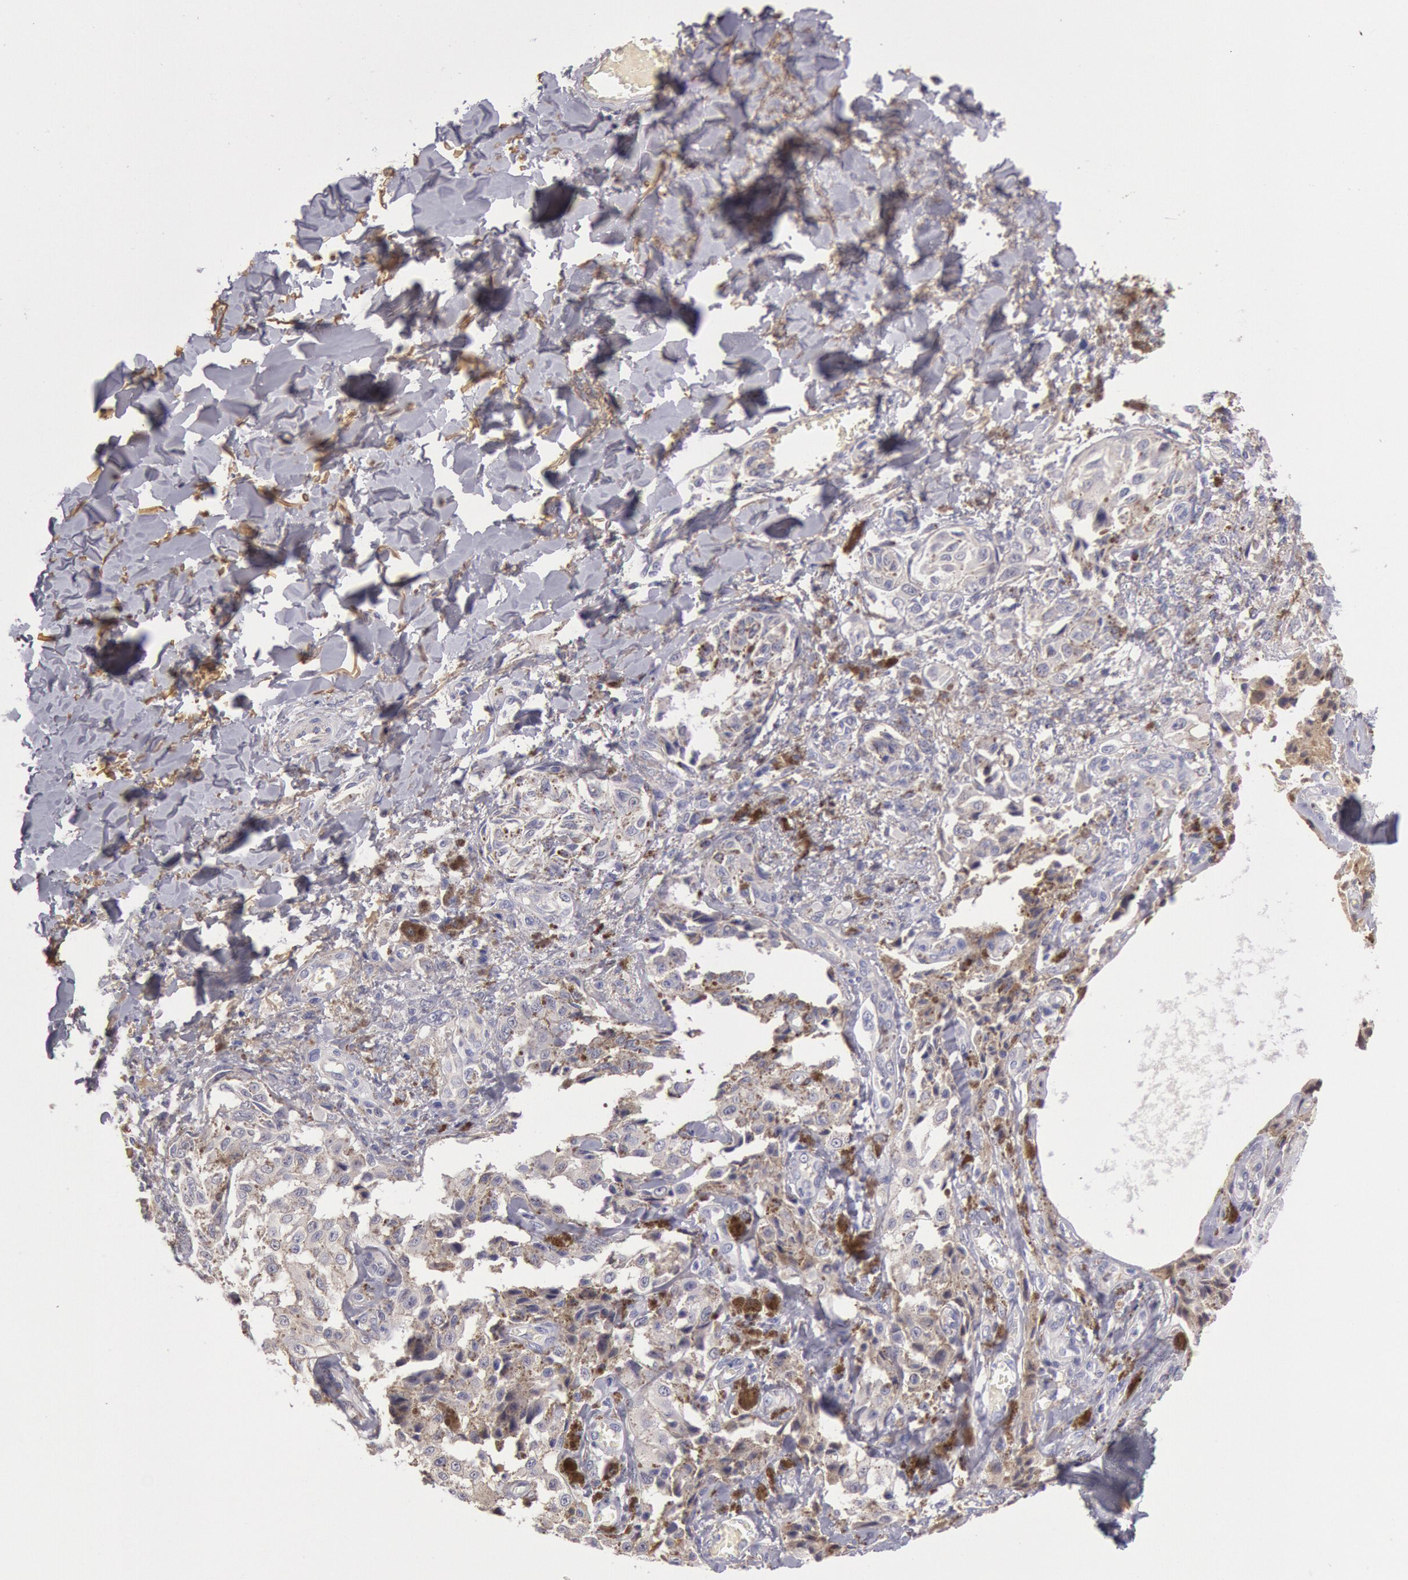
{"staining": {"intensity": "negative", "quantity": "none", "location": "none"}, "tissue": "melanoma", "cell_type": "Tumor cells", "image_type": "cancer", "snomed": [{"axis": "morphology", "description": "Malignant melanoma, NOS"}, {"axis": "topography", "description": "Skin"}], "caption": "The micrograph shows no staining of tumor cells in melanoma.", "gene": "C1R", "patient": {"sex": "female", "age": 82}}